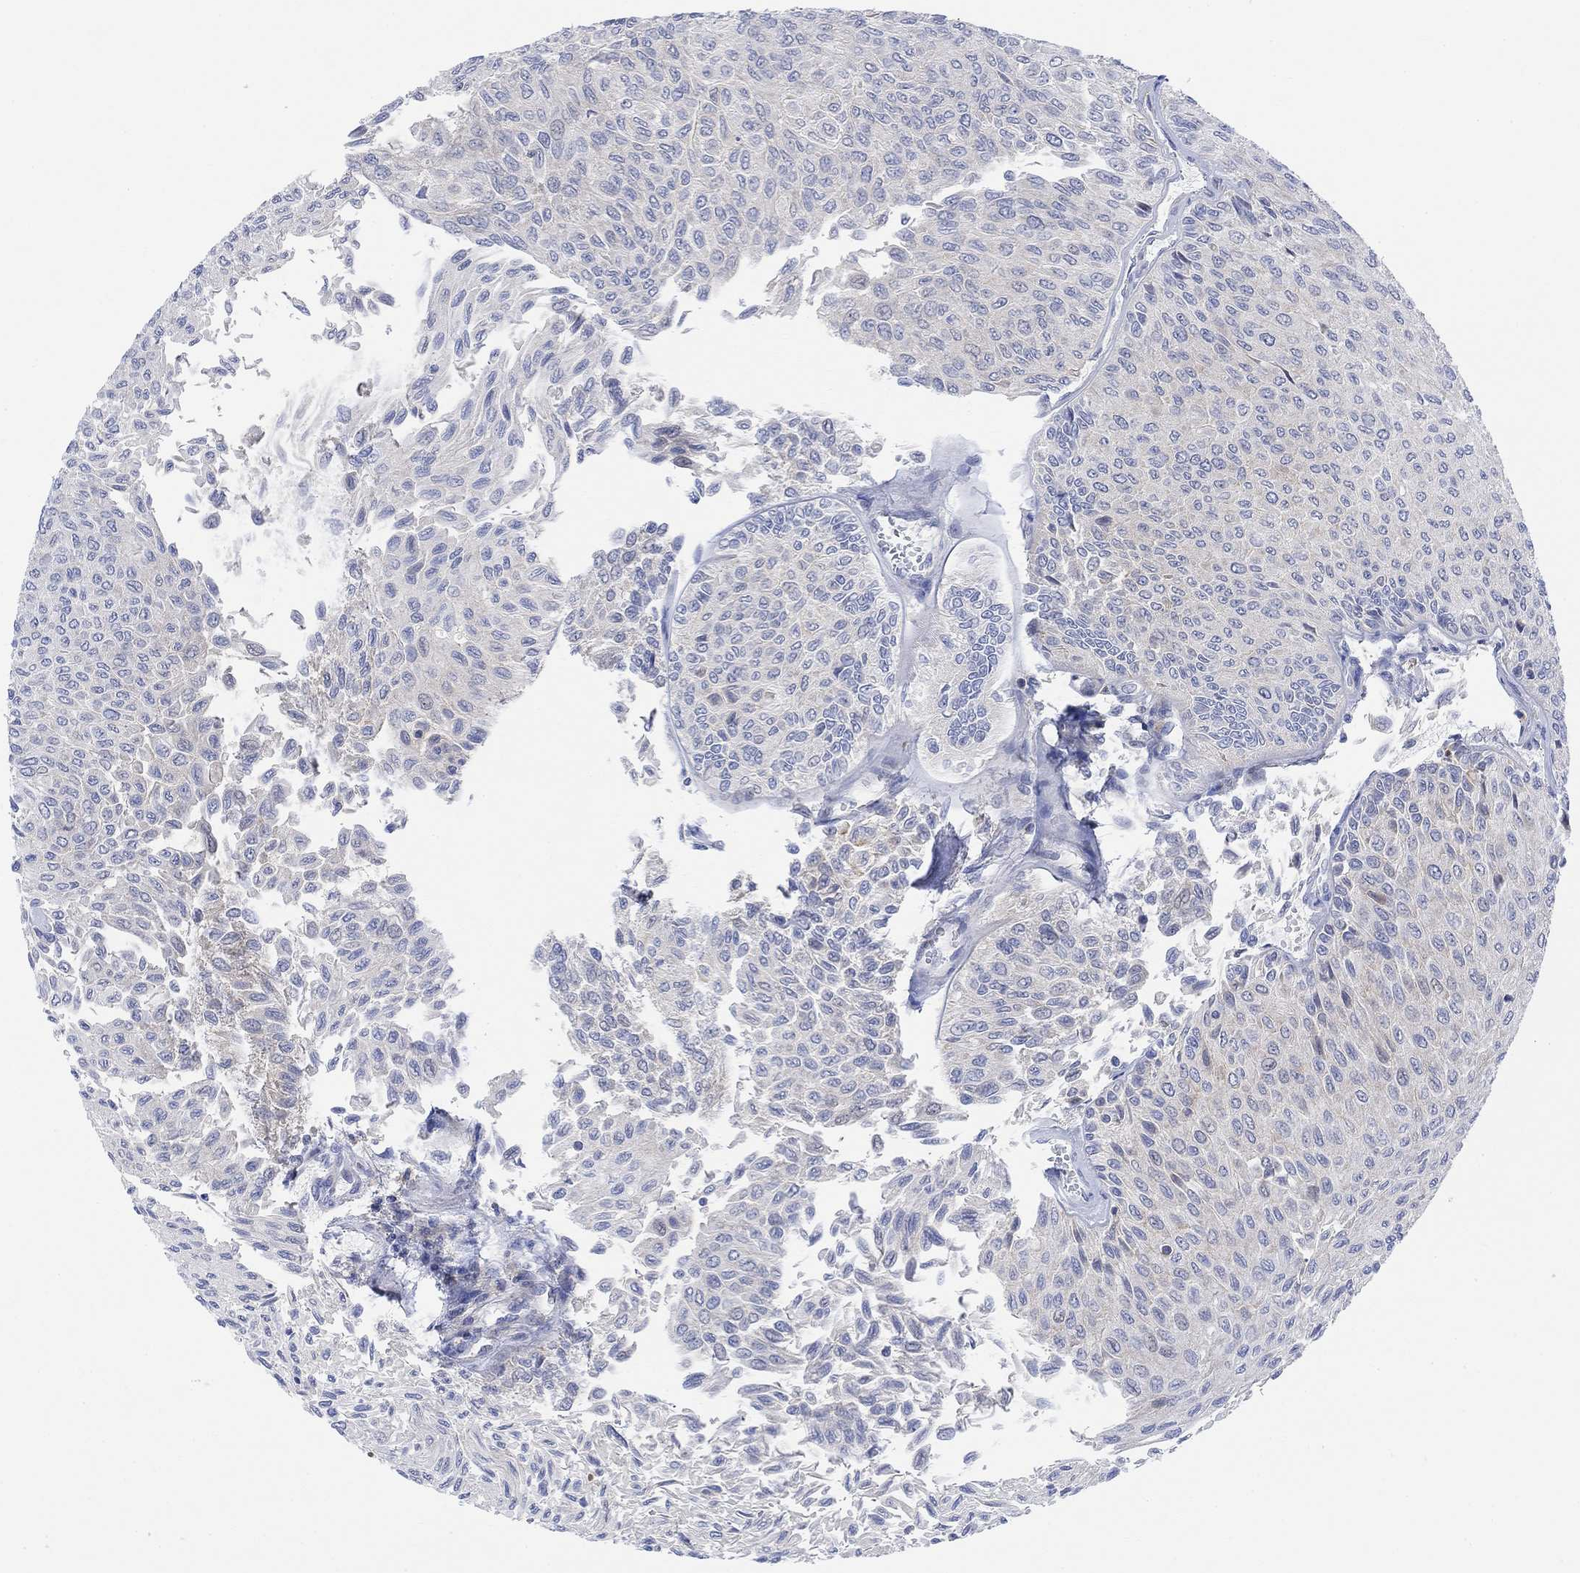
{"staining": {"intensity": "negative", "quantity": "none", "location": "none"}, "tissue": "urothelial cancer", "cell_type": "Tumor cells", "image_type": "cancer", "snomed": [{"axis": "morphology", "description": "Urothelial carcinoma, Low grade"}, {"axis": "topography", "description": "Ureter, NOS"}, {"axis": "topography", "description": "Urinary bladder"}], "caption": "DAB (3,3'-diaminobenzidine) immunohistochemical staining of human urothelial cancer displays no significant expression in tumor cells. (Brightfield microscopy of DAB (3,3'-diaminobenzidine) immunohistochemistry at high magnification).", "gene": "ARSK", "patient": {"sex": "male", "age": 78}}